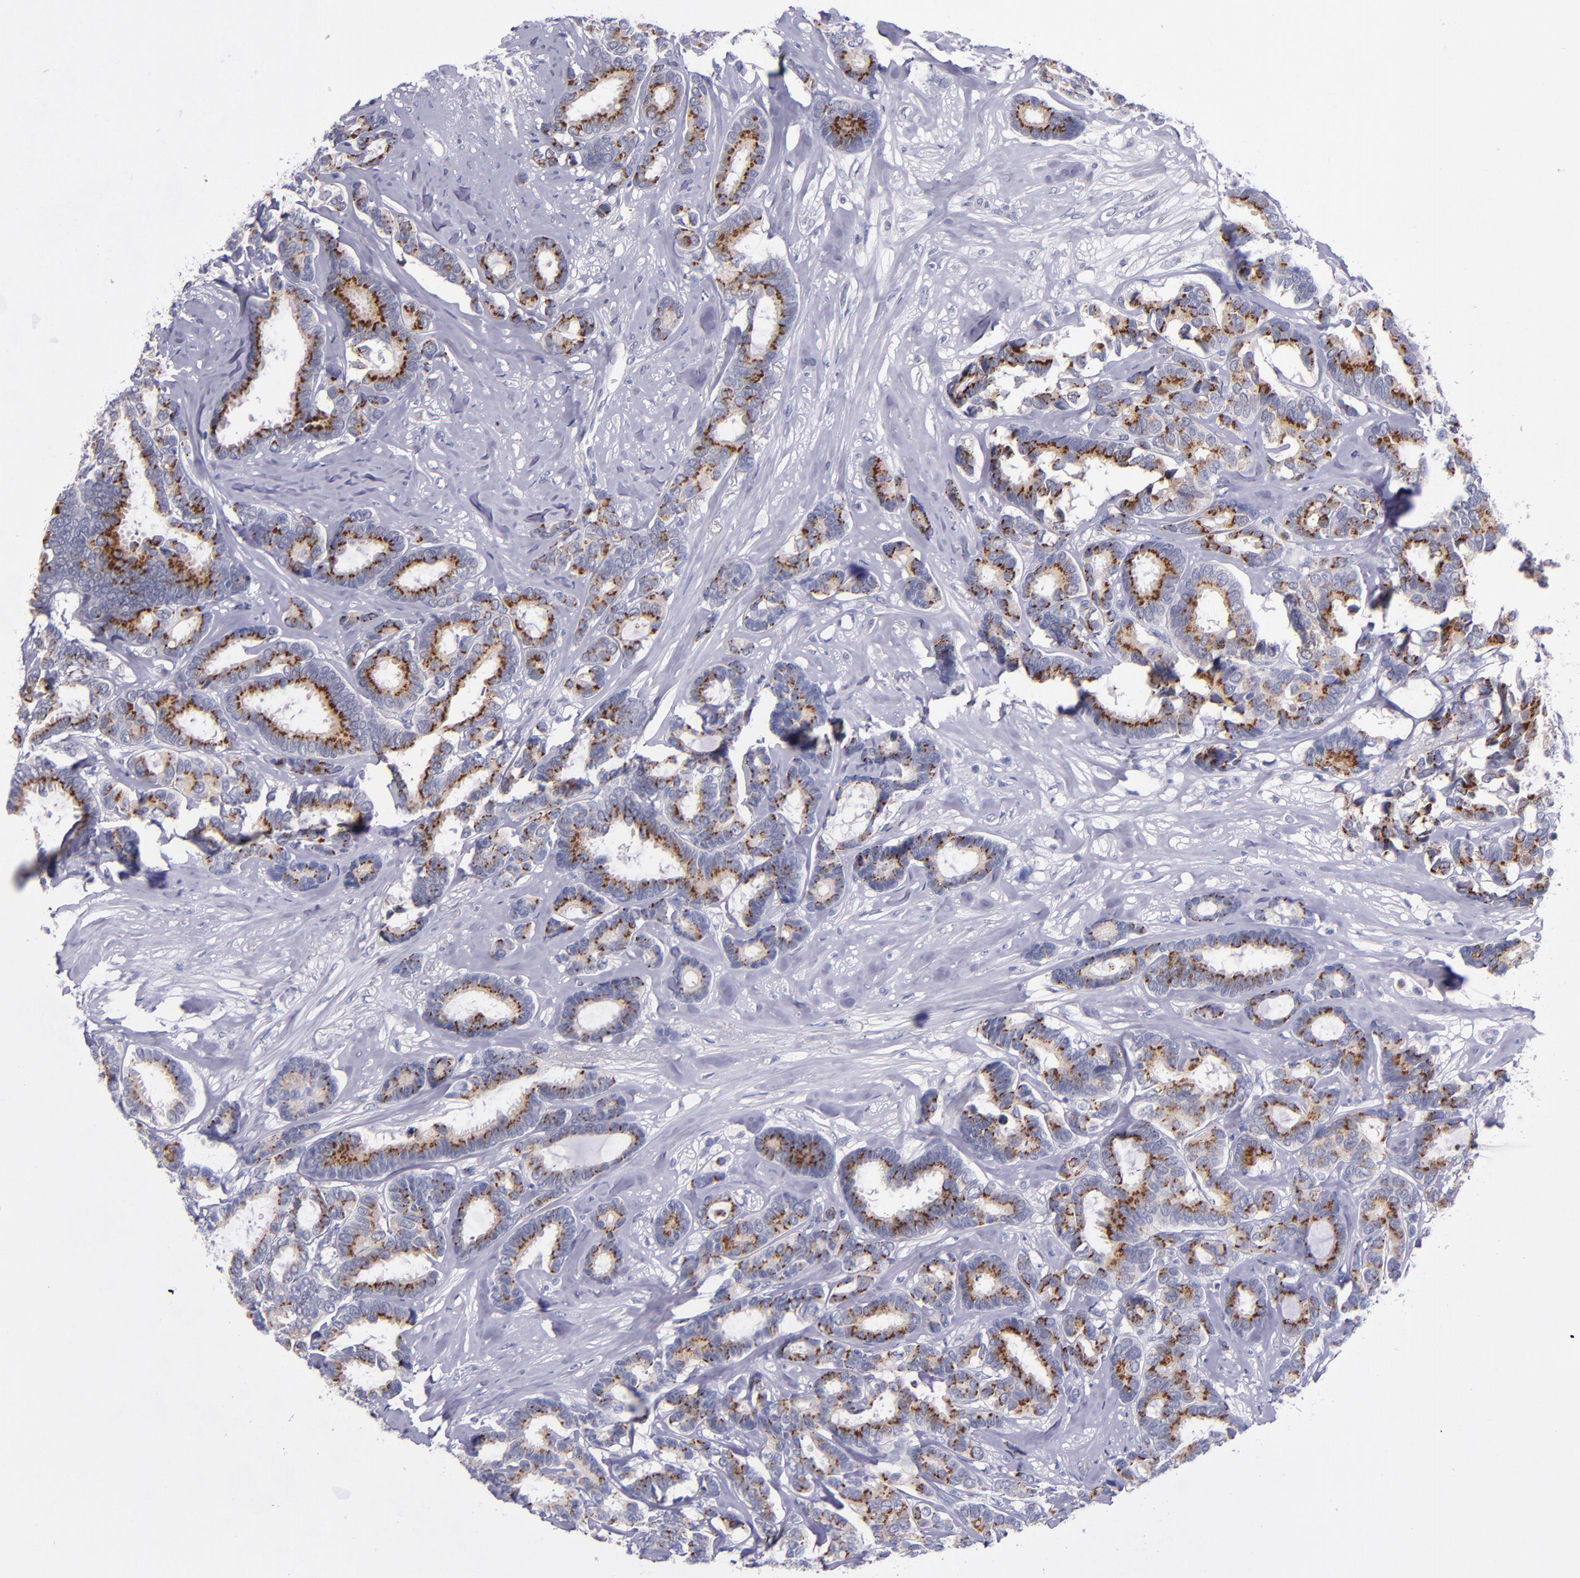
{"staining": {"intensity": "strong", "quantity": ">75%", "location": "cytoplasmic/membranous"}, "tissue": "breast cancer", "cell_type": "Tumor cells", "image_type": "cancer", "snomed": [{"axis": "morphology", "description": "Duct carcinoma"}, {"axis": "topography", "description": "Breast"}], "caption": "Breast cancer (invasive ductal carcinoma) tissue reveals strong cytoplasmic/membranous staining in approximately >75% of tumor cells, visualized by immunohistochemistry.", "gene": "RAB41", "patient": {"sex": "female", "age": 87}}